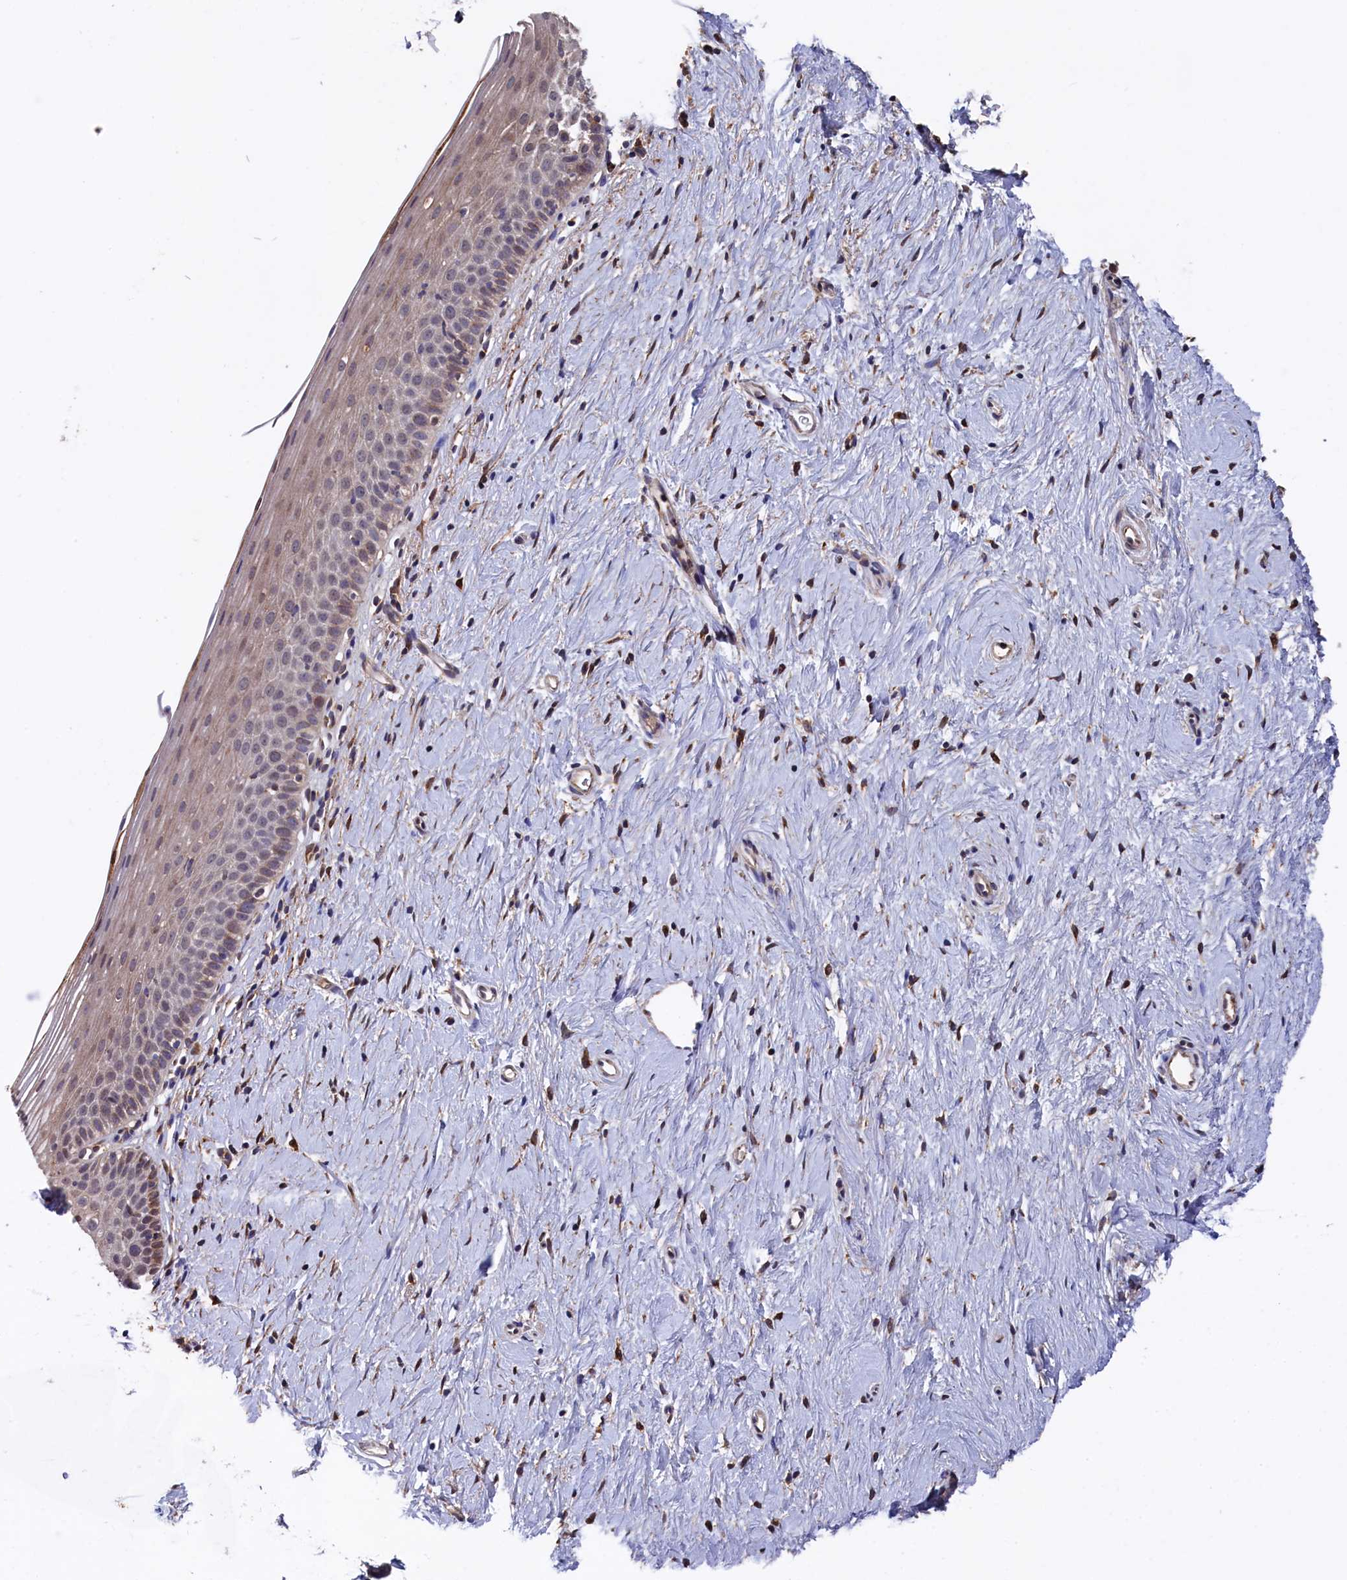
{"staining": {"intensity": "moderate", "quantity": ">75%", "location": "cytoplasmic/membranous"}, "tissue": "cervix", "cell_type": "Glandular cells", "image_type": "normal", "snomed": [{"axis": "morphology", "description": "Normal tissue, NOS"}, {"axis": "topography", "description": "Cervix"}], "caption": "Cervix stained with IHC shows moderate cytoplasmic/membranous staining in about >75% of glandular cells.", "gene": "SLC12A4", "patient": {"sex": "female", "age": 57}}